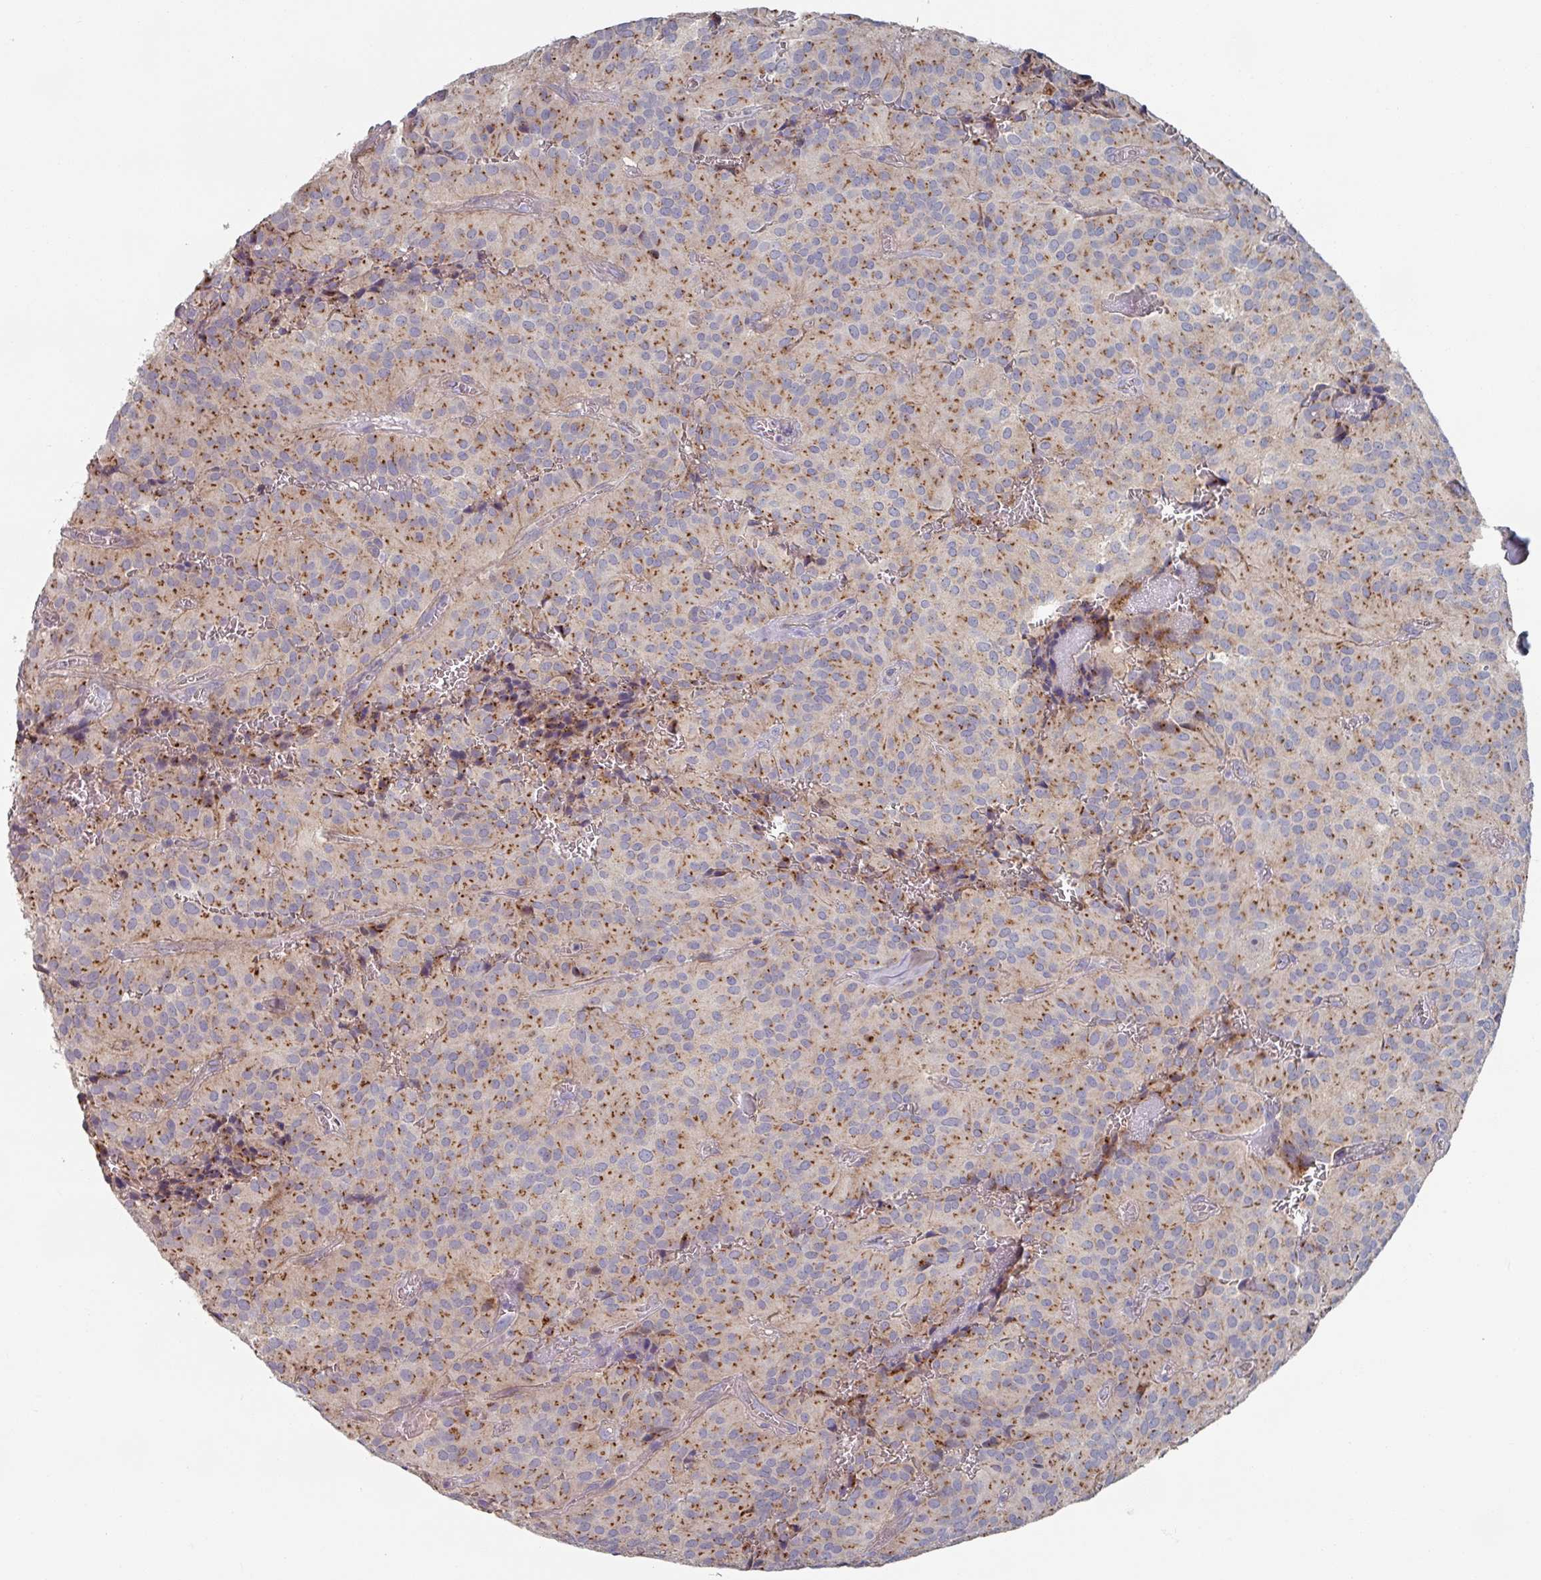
{"staining": {"intensity": "moderate", "quantity": ">75%", "location": "cytoplasmic/membranous"}, "tissue": "glioma", "cell_type": "Tumor cells", "image_type": "cancer", "snomed": [{"axis": "morphology", "description": "Glioma, malignant, Low grade"}, {"axis": "topography", "description": "Brain"}], "caption": "A high-resolution photomicrograph shows immunohistochemistry (IHC) staining of malignant glioma (low-grade), which demonstrates moderate cytoplasmic/membranous positivity in about >75% of tumor cells. The protein of interest is stained brown, and the nuclei are stained in blue (DAB (3,3'-diaminobenzidine) IHC with brightfield microscopy, high magnification).", "gene": "EFL1", "patient": {"sex": "male", "age": 42}}